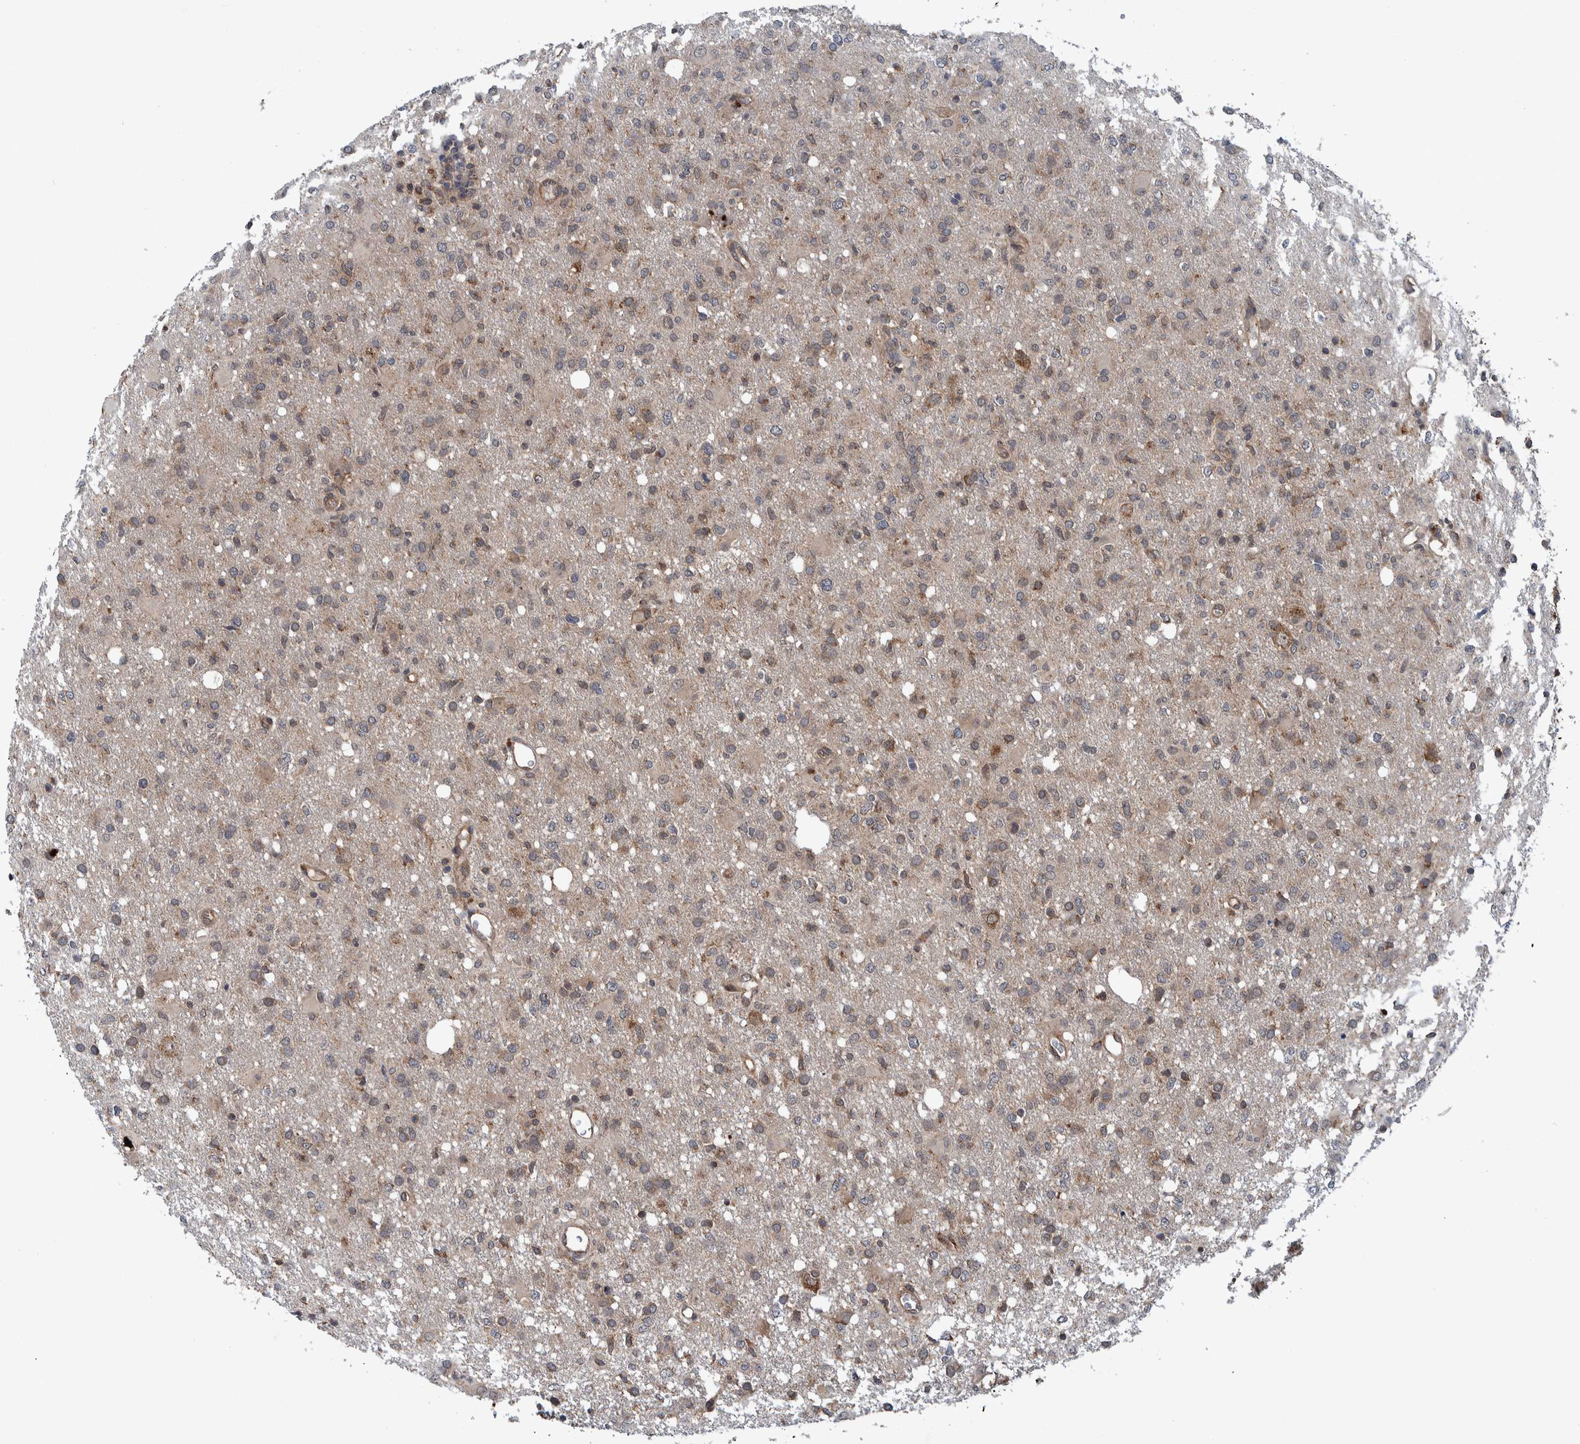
{"staining": {"intensity": "moderate", "quantity": "25%-75%", "location": "cytoplasmic/membranous"}, "tissue": "glioma", "cell_type": "Tumor cells", "image_type": "cancer", "snomed": [{"axis": "morphology", "description": "Glioma, malignant, High grade"}, {"axis": "topography", "description": "Brain"}], "caption": "IHC image of human glioma stained for a protein (brown), which reveals medium levels of moderate cytoplasmic/membranous positivity in approximately 25%-75% of tumor cells.", "gene": "MRPS7", "patient": {"sex": "female", "age": 57}}